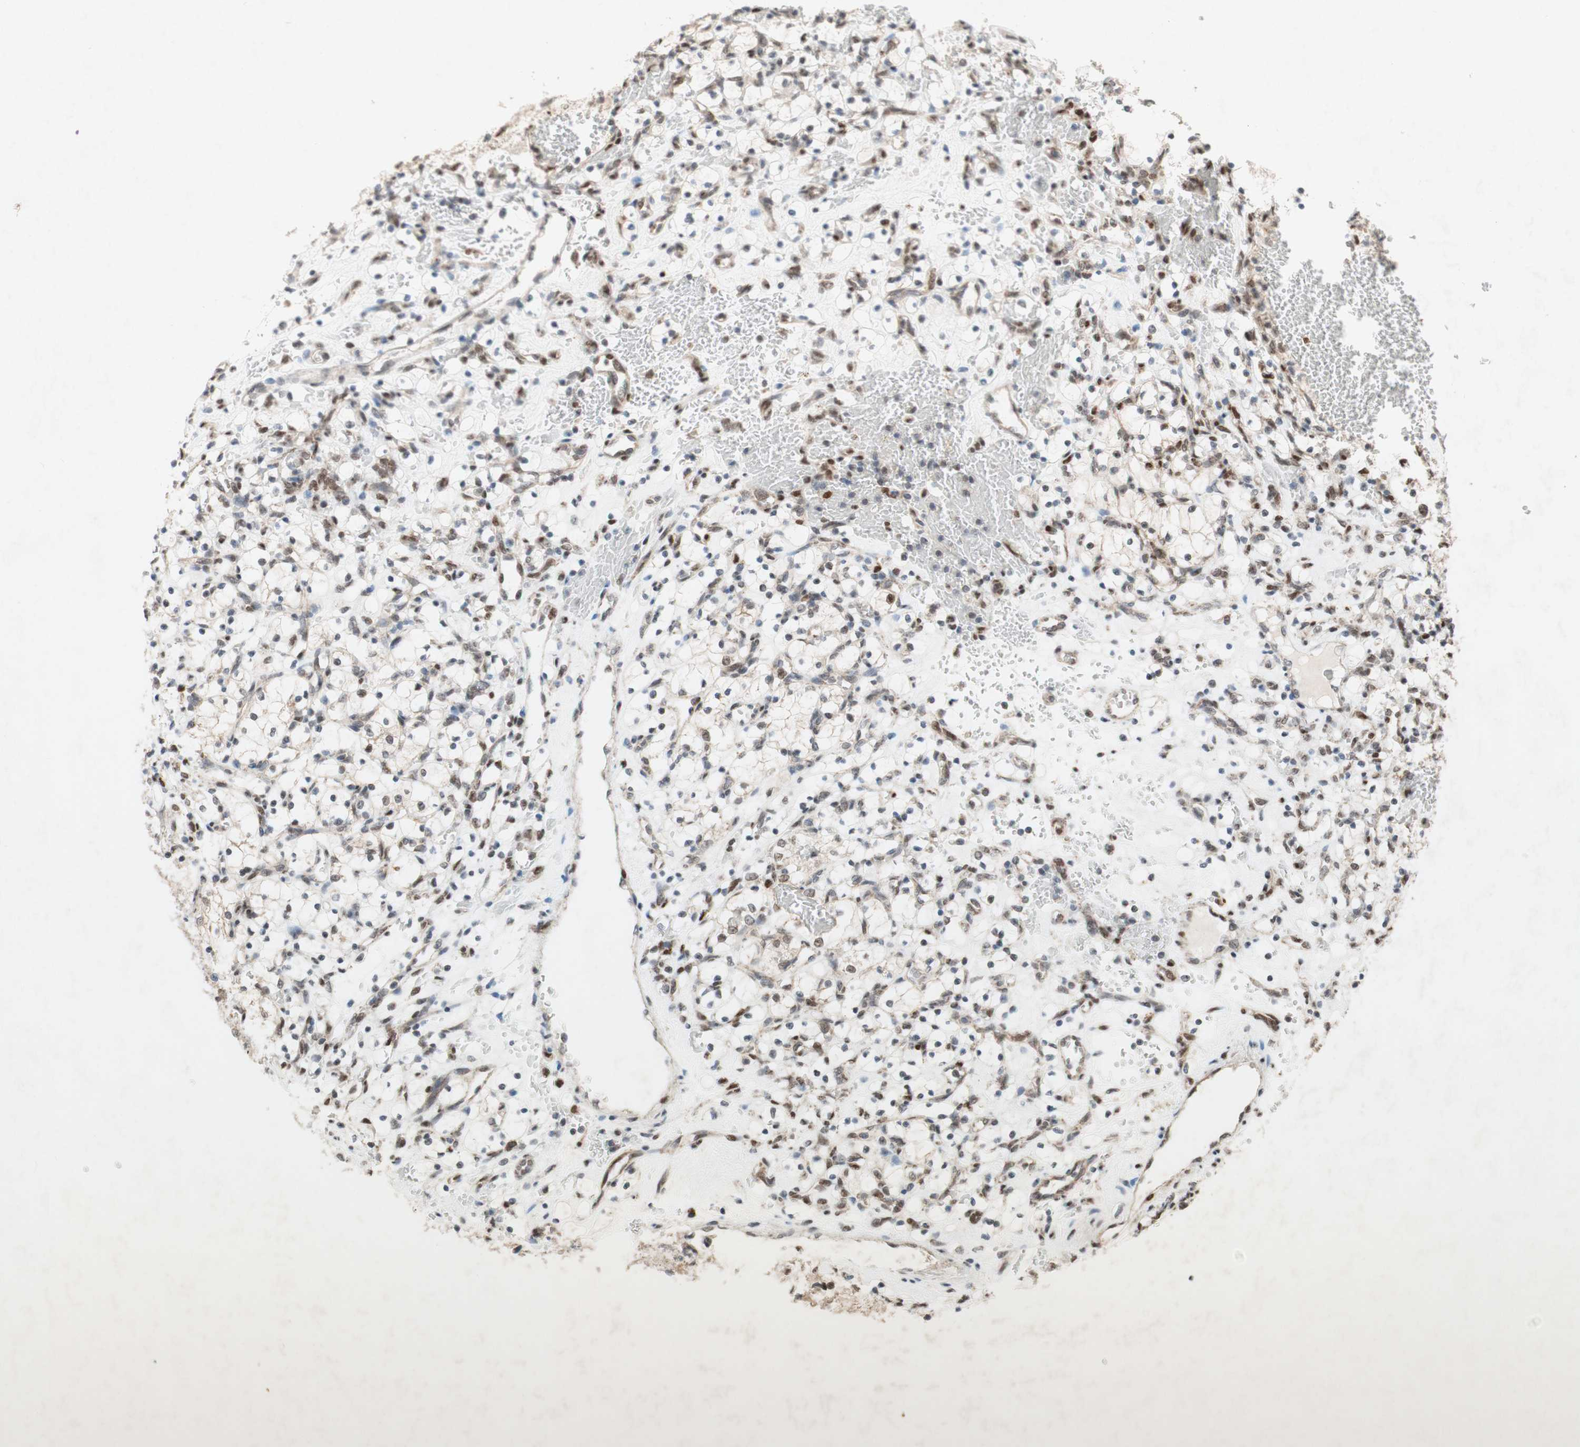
{"staining": {"intensity": "negative", "quantity": "none", "location": "none"}, "tissue": "renal cancer", "cell_type": "Tumor cells", "image_type": "cancer", "snomed": [{"axis": "morphology", "description": "Adenocarcinoma, NOS"}, {"axis": "topography", "description": "Kidney"}], "caption": "Histopathology image shows no protein positivity in tumor cells of renal cancer (adenocarcinoma) tissue.", "gene": "DNMT3A", "patient": {"sex": "female", "age": 69}}